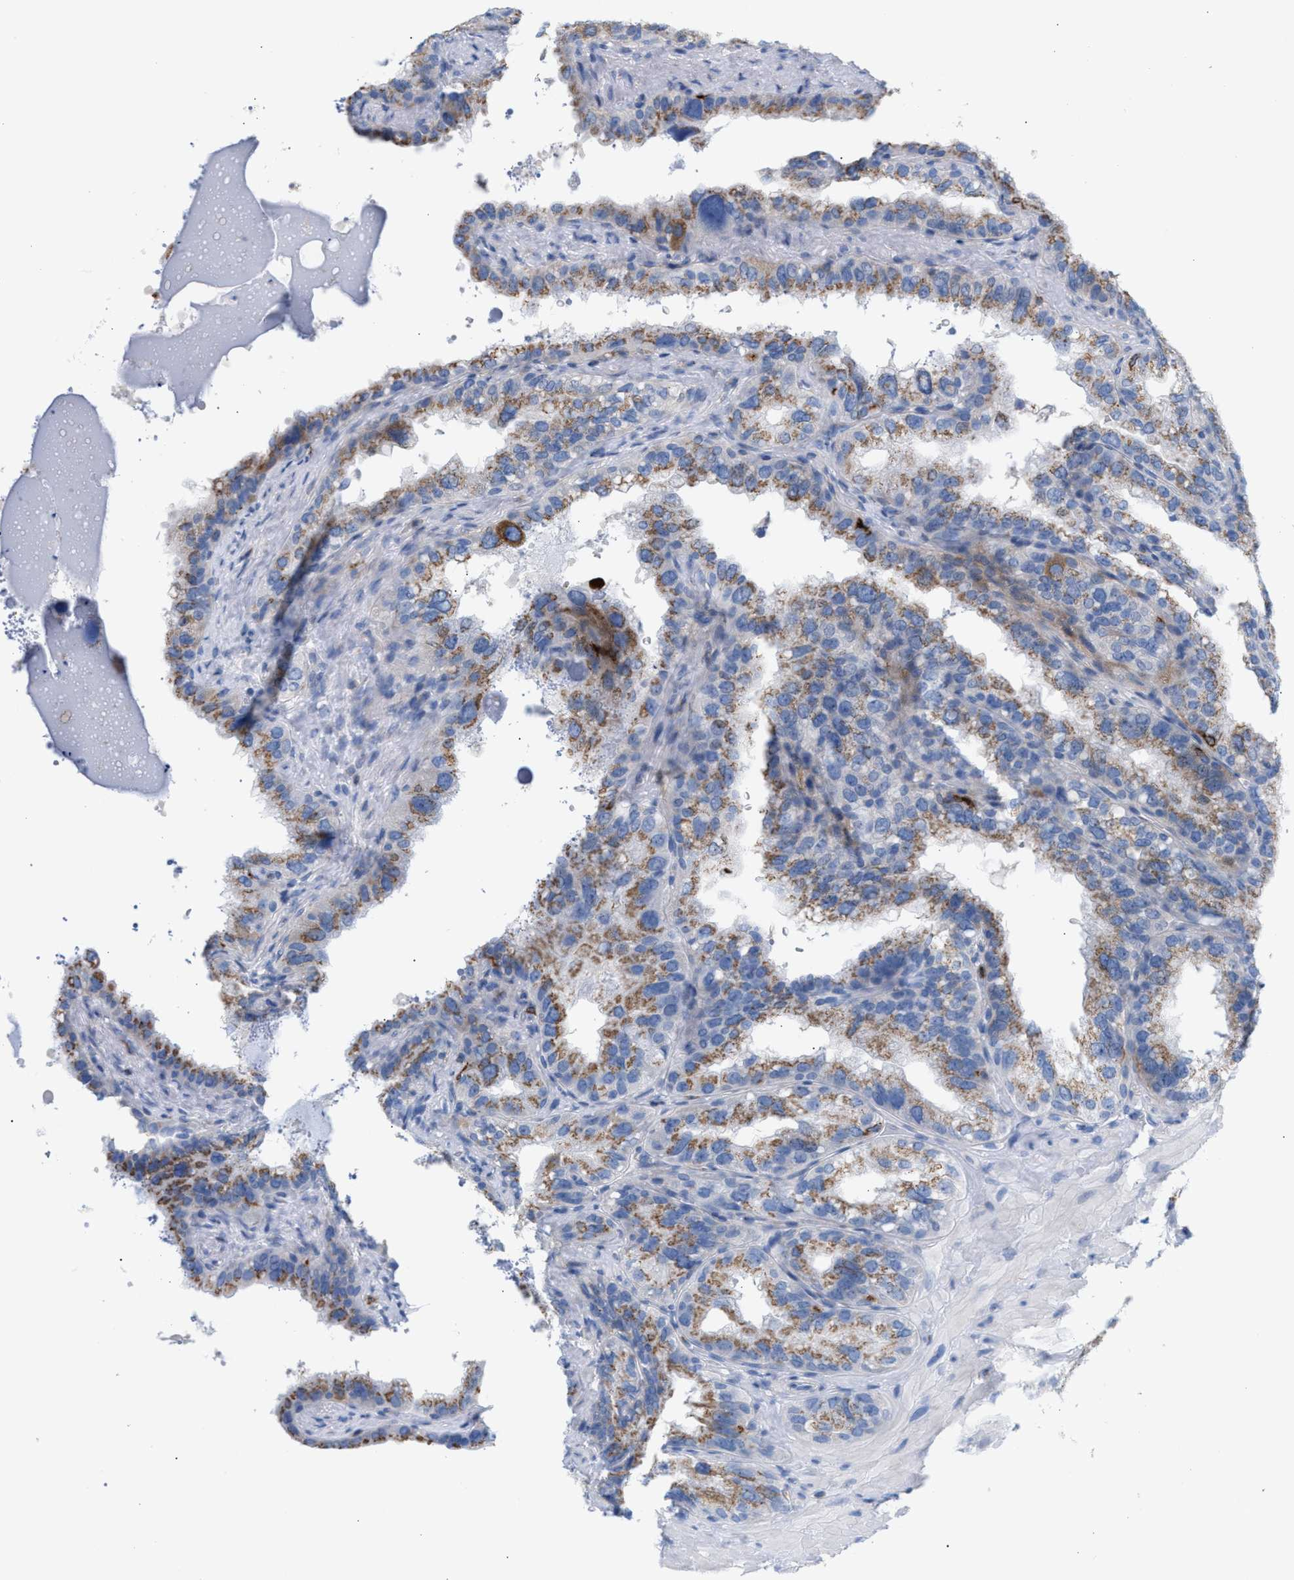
{"staining": {"intensity": "moderate", "quantity": ">75%", "location": "cytoplasmic/membranous"}, "tissue": "seminal vesicle", "cell_type": "Glandular cells", "image_type": "normal", "snomed": [{"axis": "morphology", "description": "Normal tissue, NOS"}, {"axis": "topography", "description": "Seminal veicle"}], "caption": "Protein analysis of benign seminal vesicle shows moderate cytoplasmic/membranous staining in about >75% of glandular cells.", "gene": "TACC3", "patient": {"sex": "male", "age": 68}}